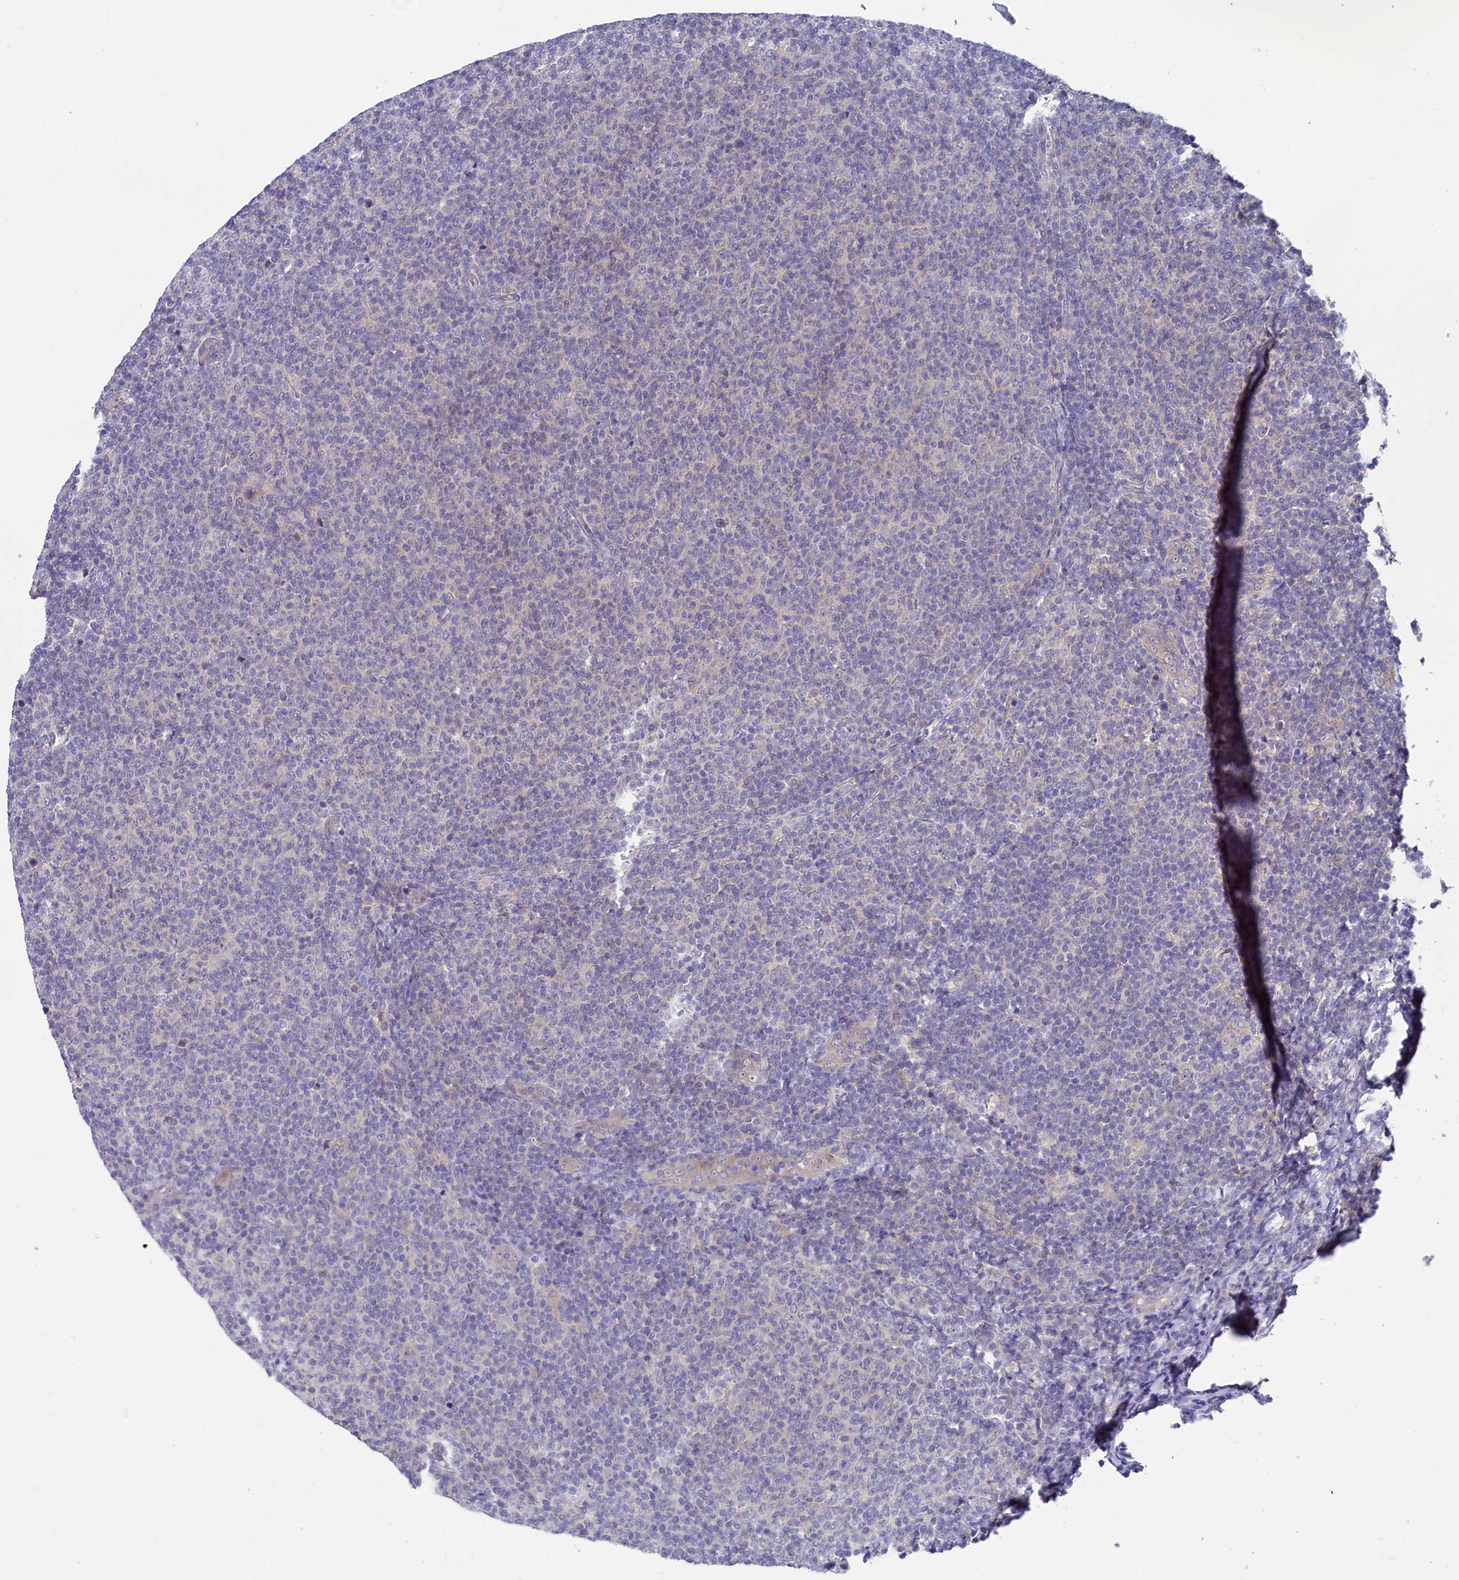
{"staining": {"intensity": "negative", "quantity": "none", "location": "none"}, "tissue": "lymphoma", "cell_type": "Tumor cells", "image_type": "cancer", "snomed": [{"axis": "morphology", "description": "Malignant lymphoma, non-Hodgkin's type, Low grade"}, {"axis": "topography", "description": "Lymph node"}], "caption": "The photomicrograph reveals no significant staining in tumor cells of low-grade malignant lymphoma, non-Hodgkin's type.", "gene": "CIAPIN1", "patient": {"sex": "male", "age": 66}}